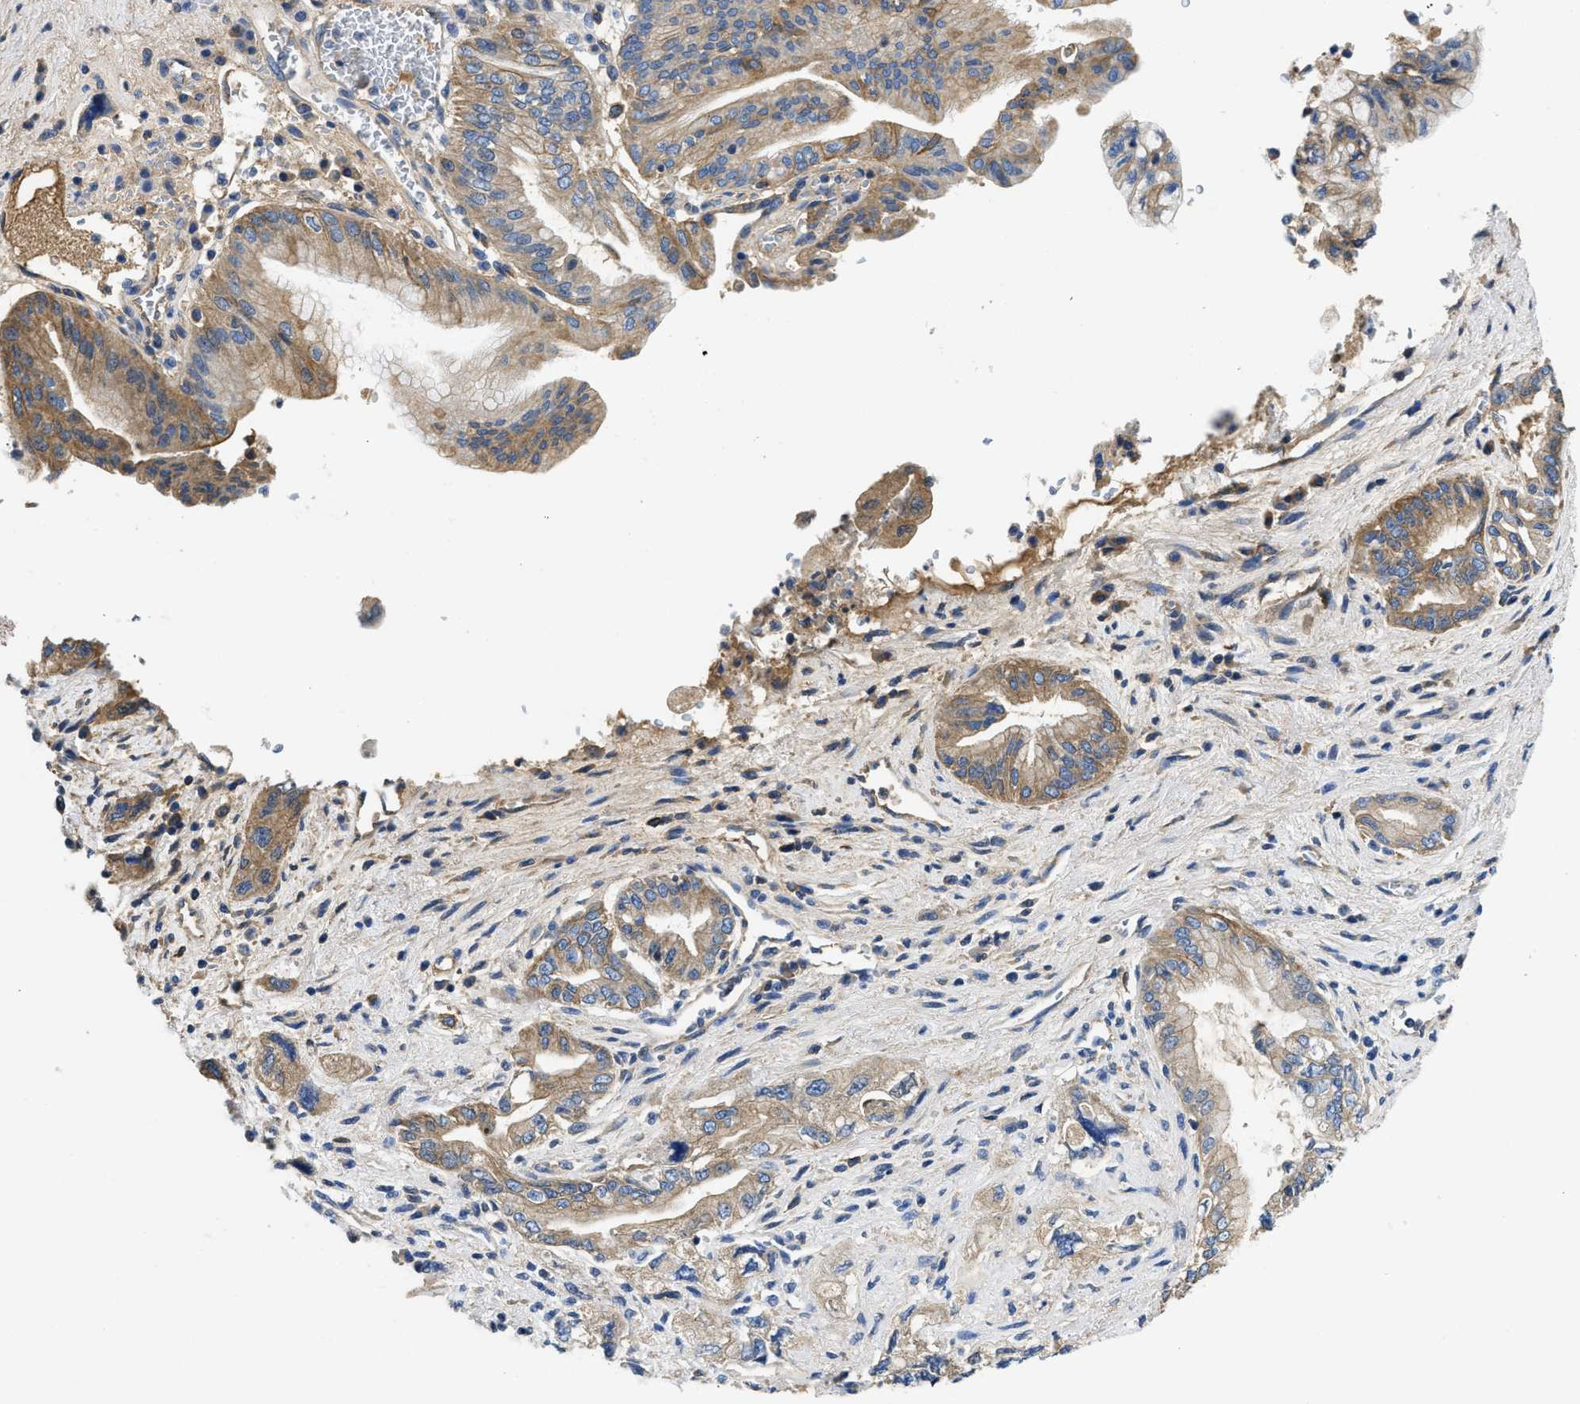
{"staining": {"intensity": "moderate", "quantity": ">75%", "location": "cytoplasmic/membranous"}, "tissue": "pancreatic cancer", "cell_type": "Tumor cells", "image_type": "cancer", "snomed": [{"axis": "morphology", "description": "Adenocarcinoma, NOS"}, {"axis": "topography", "description": "Pancreas"}], "caption": "Protein expression analysis of pancreatic cancer (adenocarcinoma) displays moderate cytoplasmic/membranous expression in about >75% of tumor cells.", "gene": "STAT2", "patient": {"sex": "female", "age": 73}}